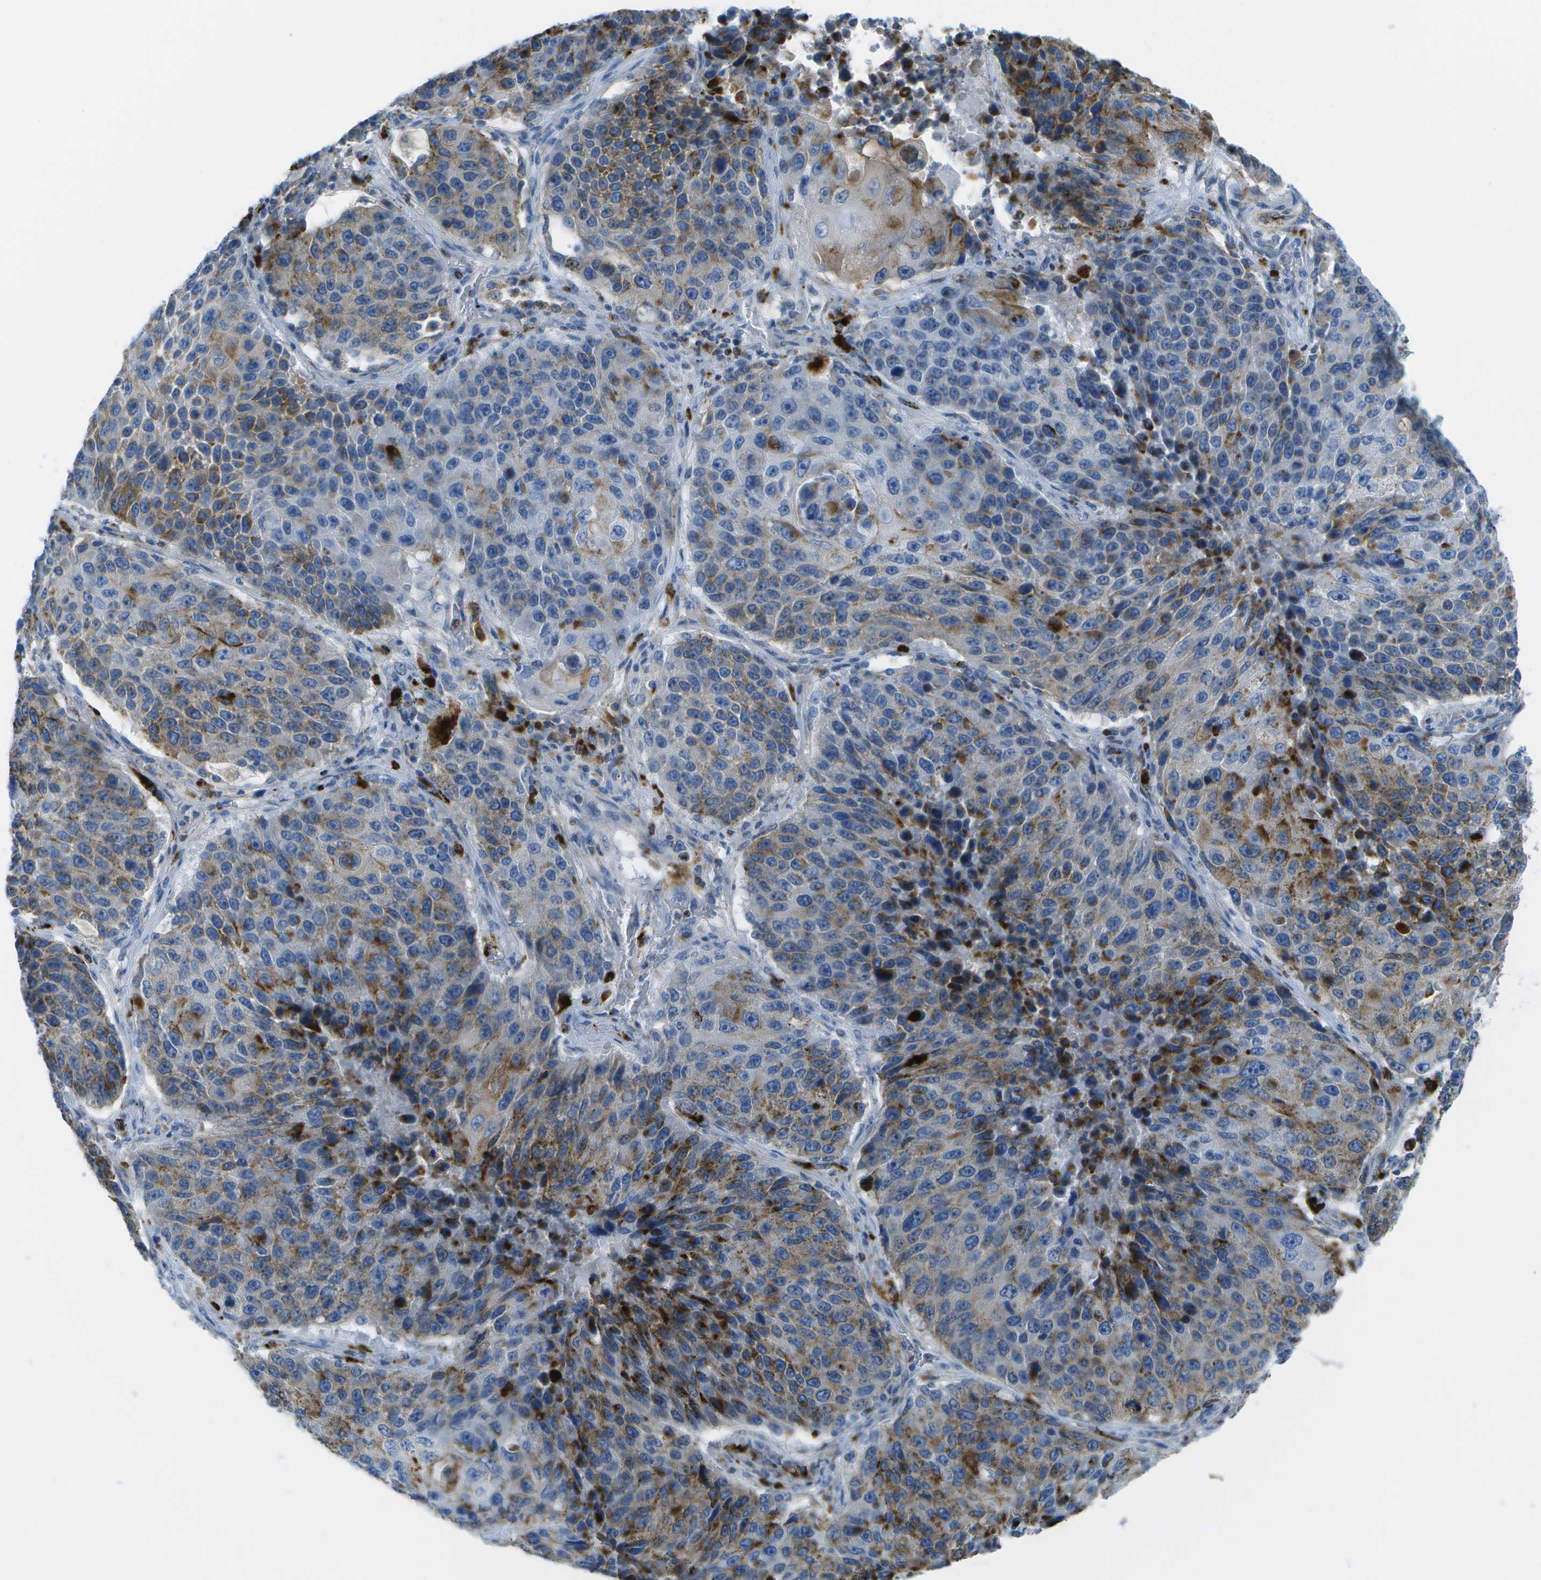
{"staining": {"intensity": "strong", "quantity": "25%-75%", "location": "cytoplasmic/membranous"}, "tissue": "lung cancer", "cell_type": "Tumor cells", "image_type": "cancer", "snomed": [{"axis": "morphology", "description": "Squamous cell carcinoma, NOS"}, {"axis": "topography", "description": "Lung"}], "caption": "DAB (3,3'-diaminobenzidine) immunohistochemical staining of lung cancer exhibits strong cytoplasmic/membranous protein expression in approximately 25%-75% of tumor cells. Immunohistochemistry stains the protein of interest in brown and the nuclei are stained blue.", "gene": "PRCP", "patient": {"sex": "male", "age": 61}}